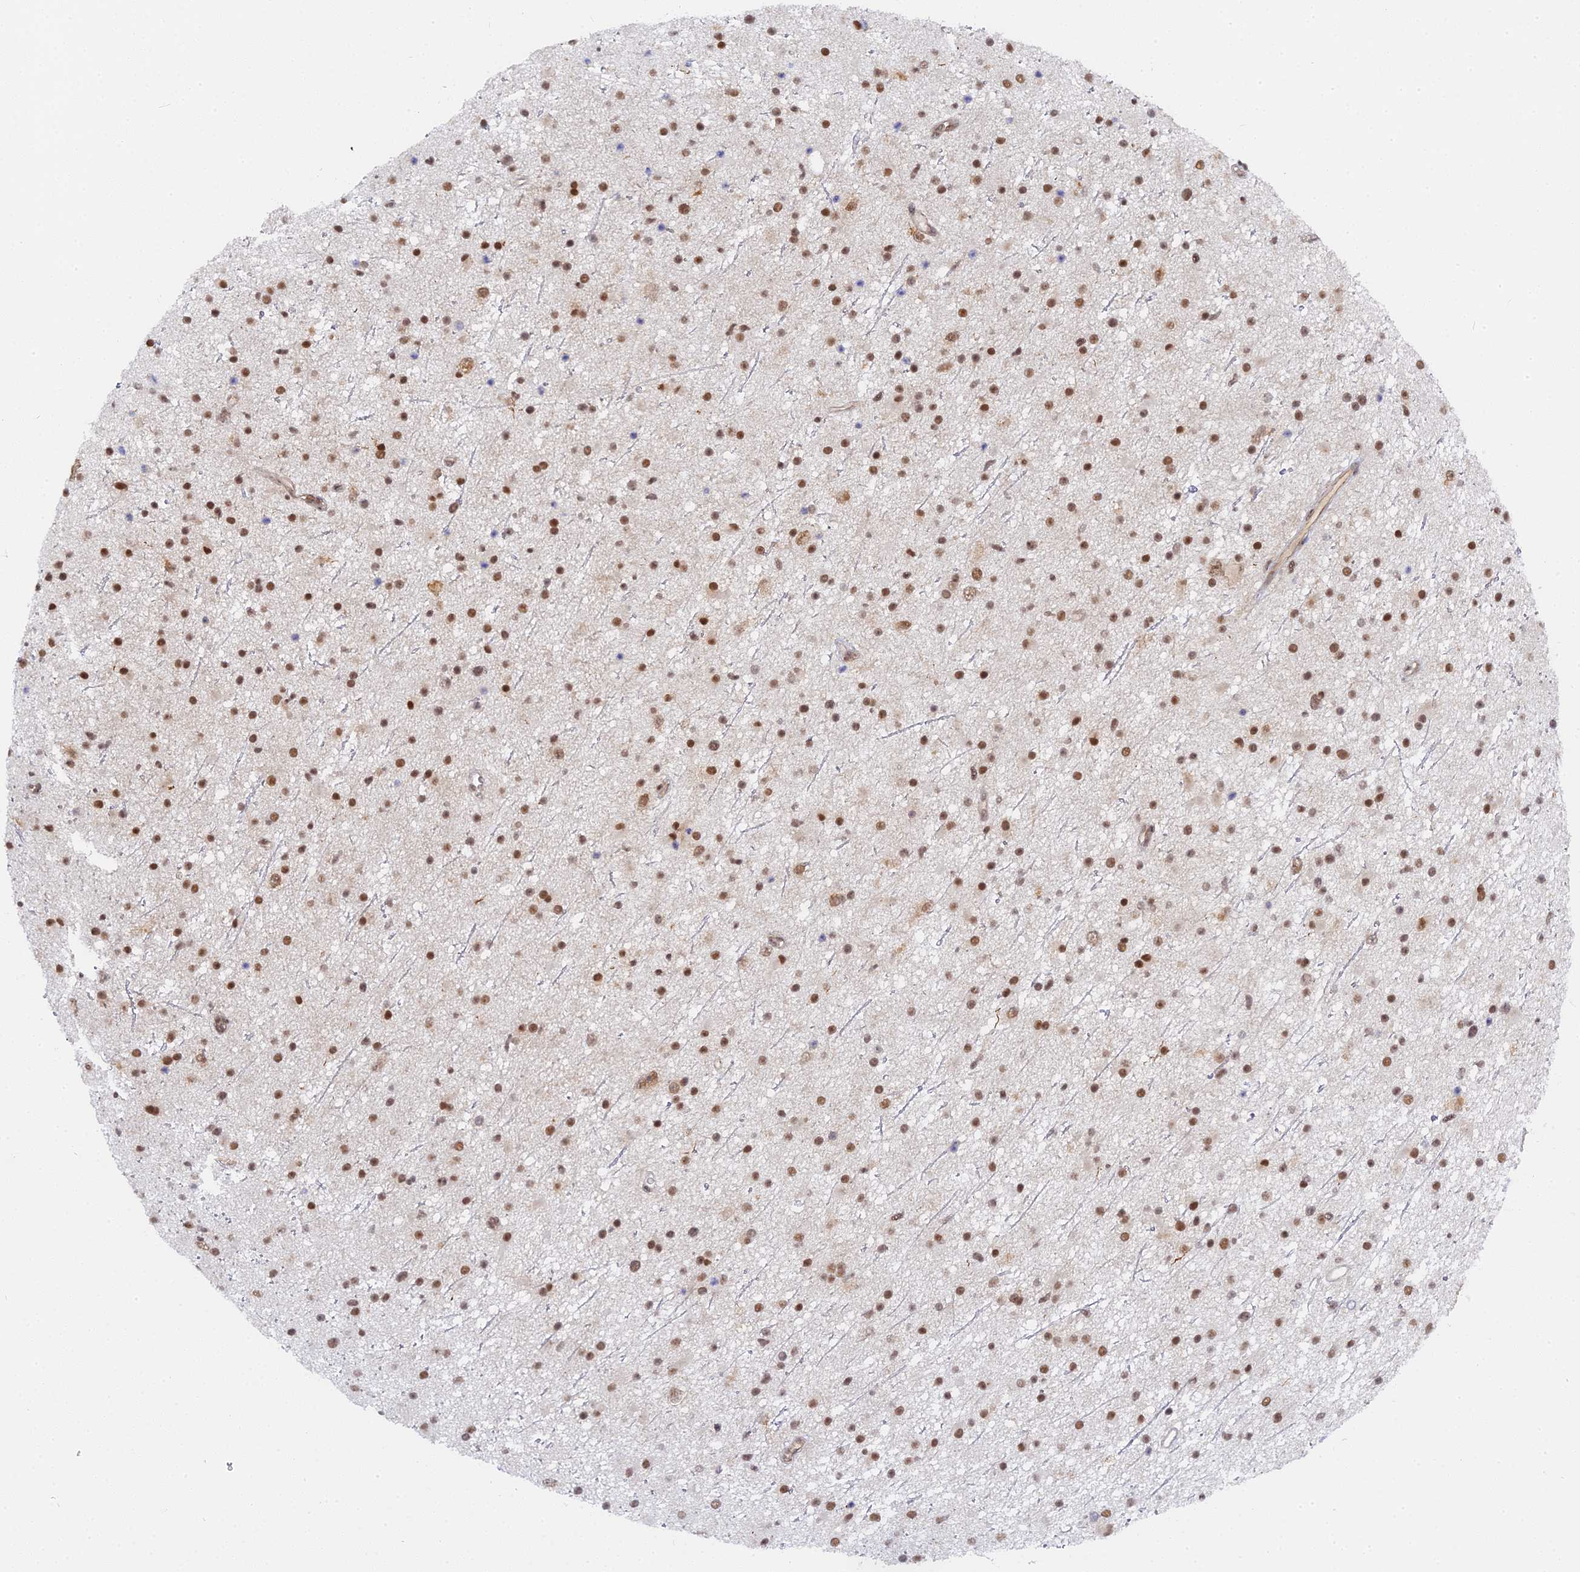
{"staining": {"intensity": "moderate", "quantity": ">75%", "location": "nuclear"}, "tissue": "glioma", "cell_type": "Tumor cells", "image_type": "cancer", "snomed": [{"axis": "morphology", "description": "Glioma, malignant, Low grade"}, {"axis": "topography", "description": "Cerebral cortex"}], "caption": "This is a photomicrograph of immunohistochemistry staining of glioma, which shows moderate positivity in the nuclear of tumor cells.", "gene": "CCDC85A", "patient": {"sex": "female", "age": 39}}